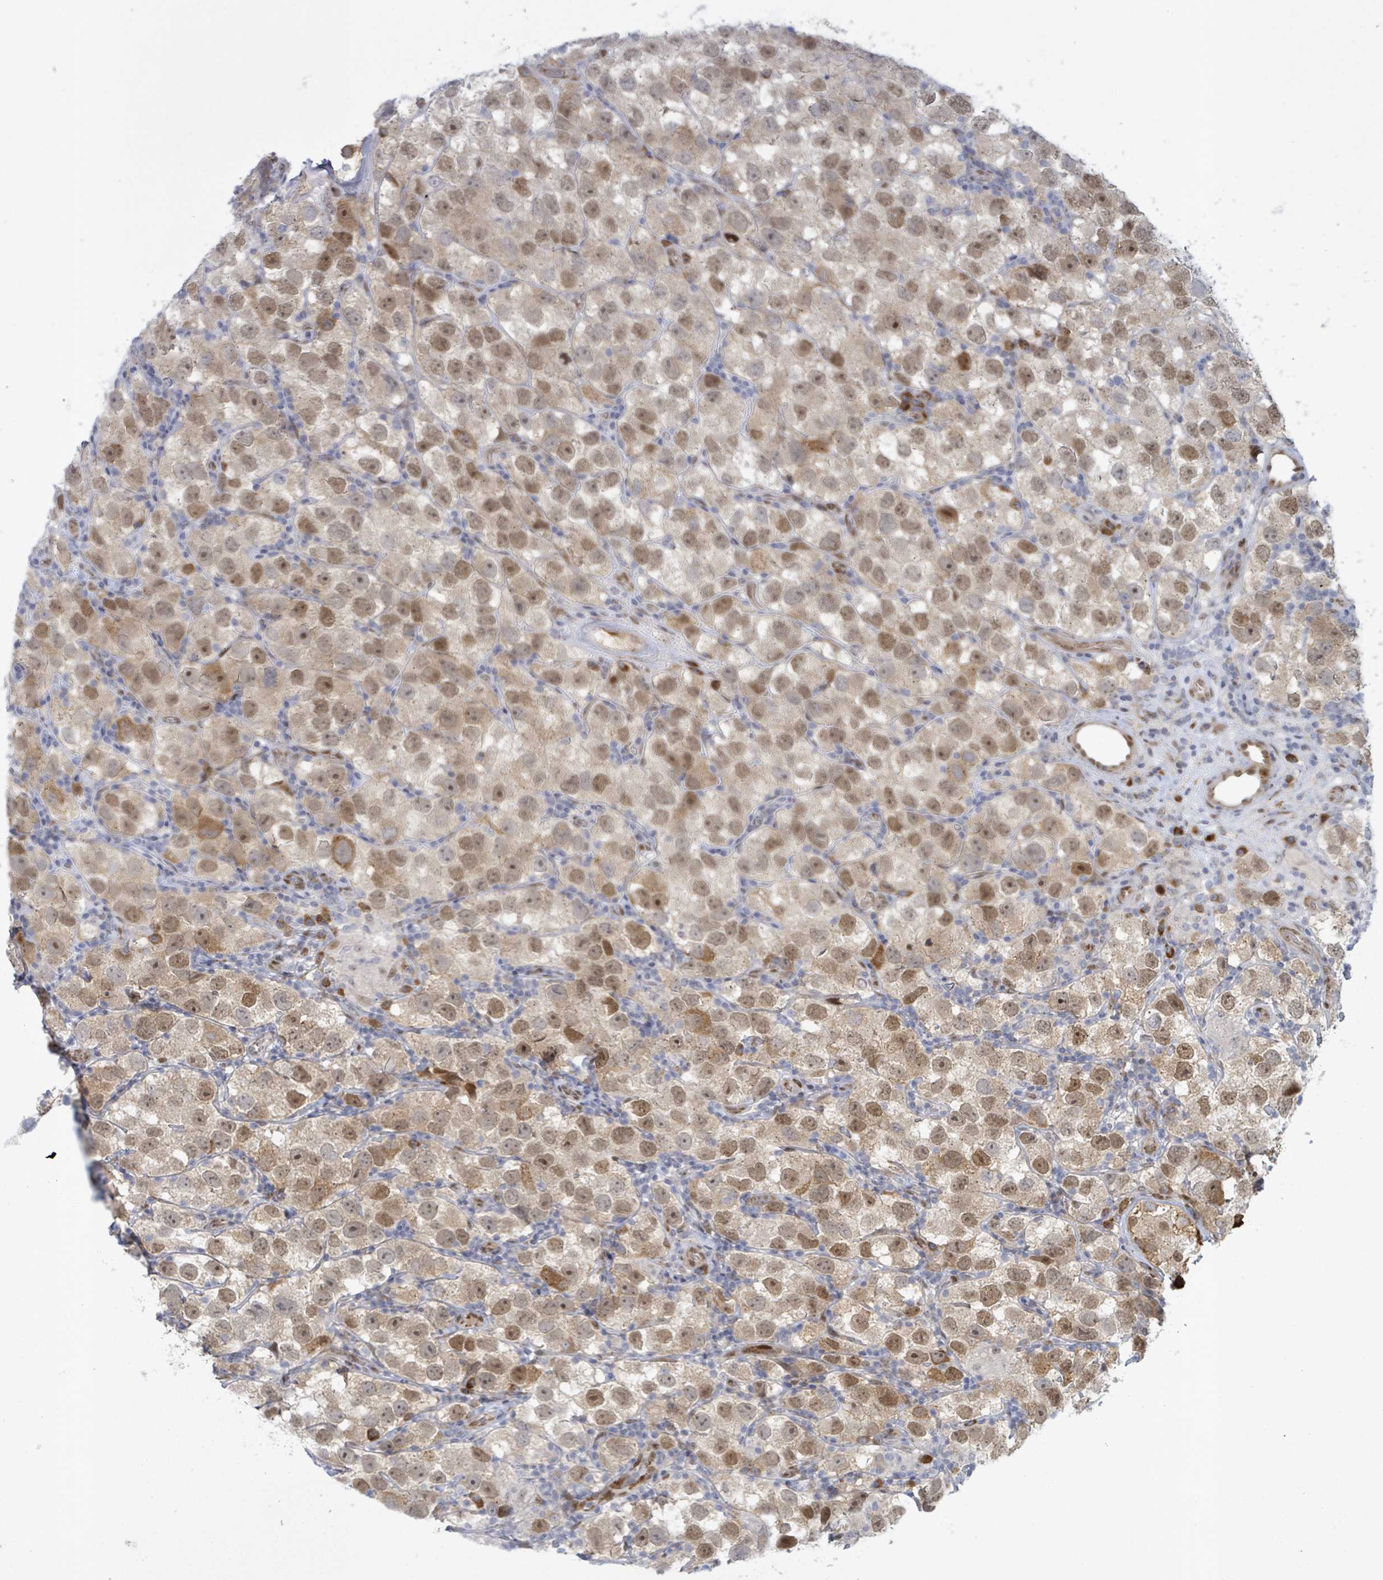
{"staining": {"intensity": "moderate", "quantity": "25%-75%", "location": "cytoplasmic/membranous,nuclear"}, "tissue": "testis cancer", "cell_type": "Tumor cells", "image_type": "cancer", "snomed": [{"axis": "morphology", "description": "Seminoma, NOS"}, {"axis": "topography", "description": "Testis"}], "caption": "A high-resolution photomicrograph shows immunohistochemistry staining of testis cancer (seminoma), which exhibits moderate cytoplasmic/membranous and nuclear staining in approximately 25%-75% of tumor cells. The staining was performed using DAB to visualize the protein expression in brown, while the nuclei were stained in blue with hematoxylin (Magnification: 20x).", "gene": "TUSC1", "patient": {"sex": "male", "age": 46}}